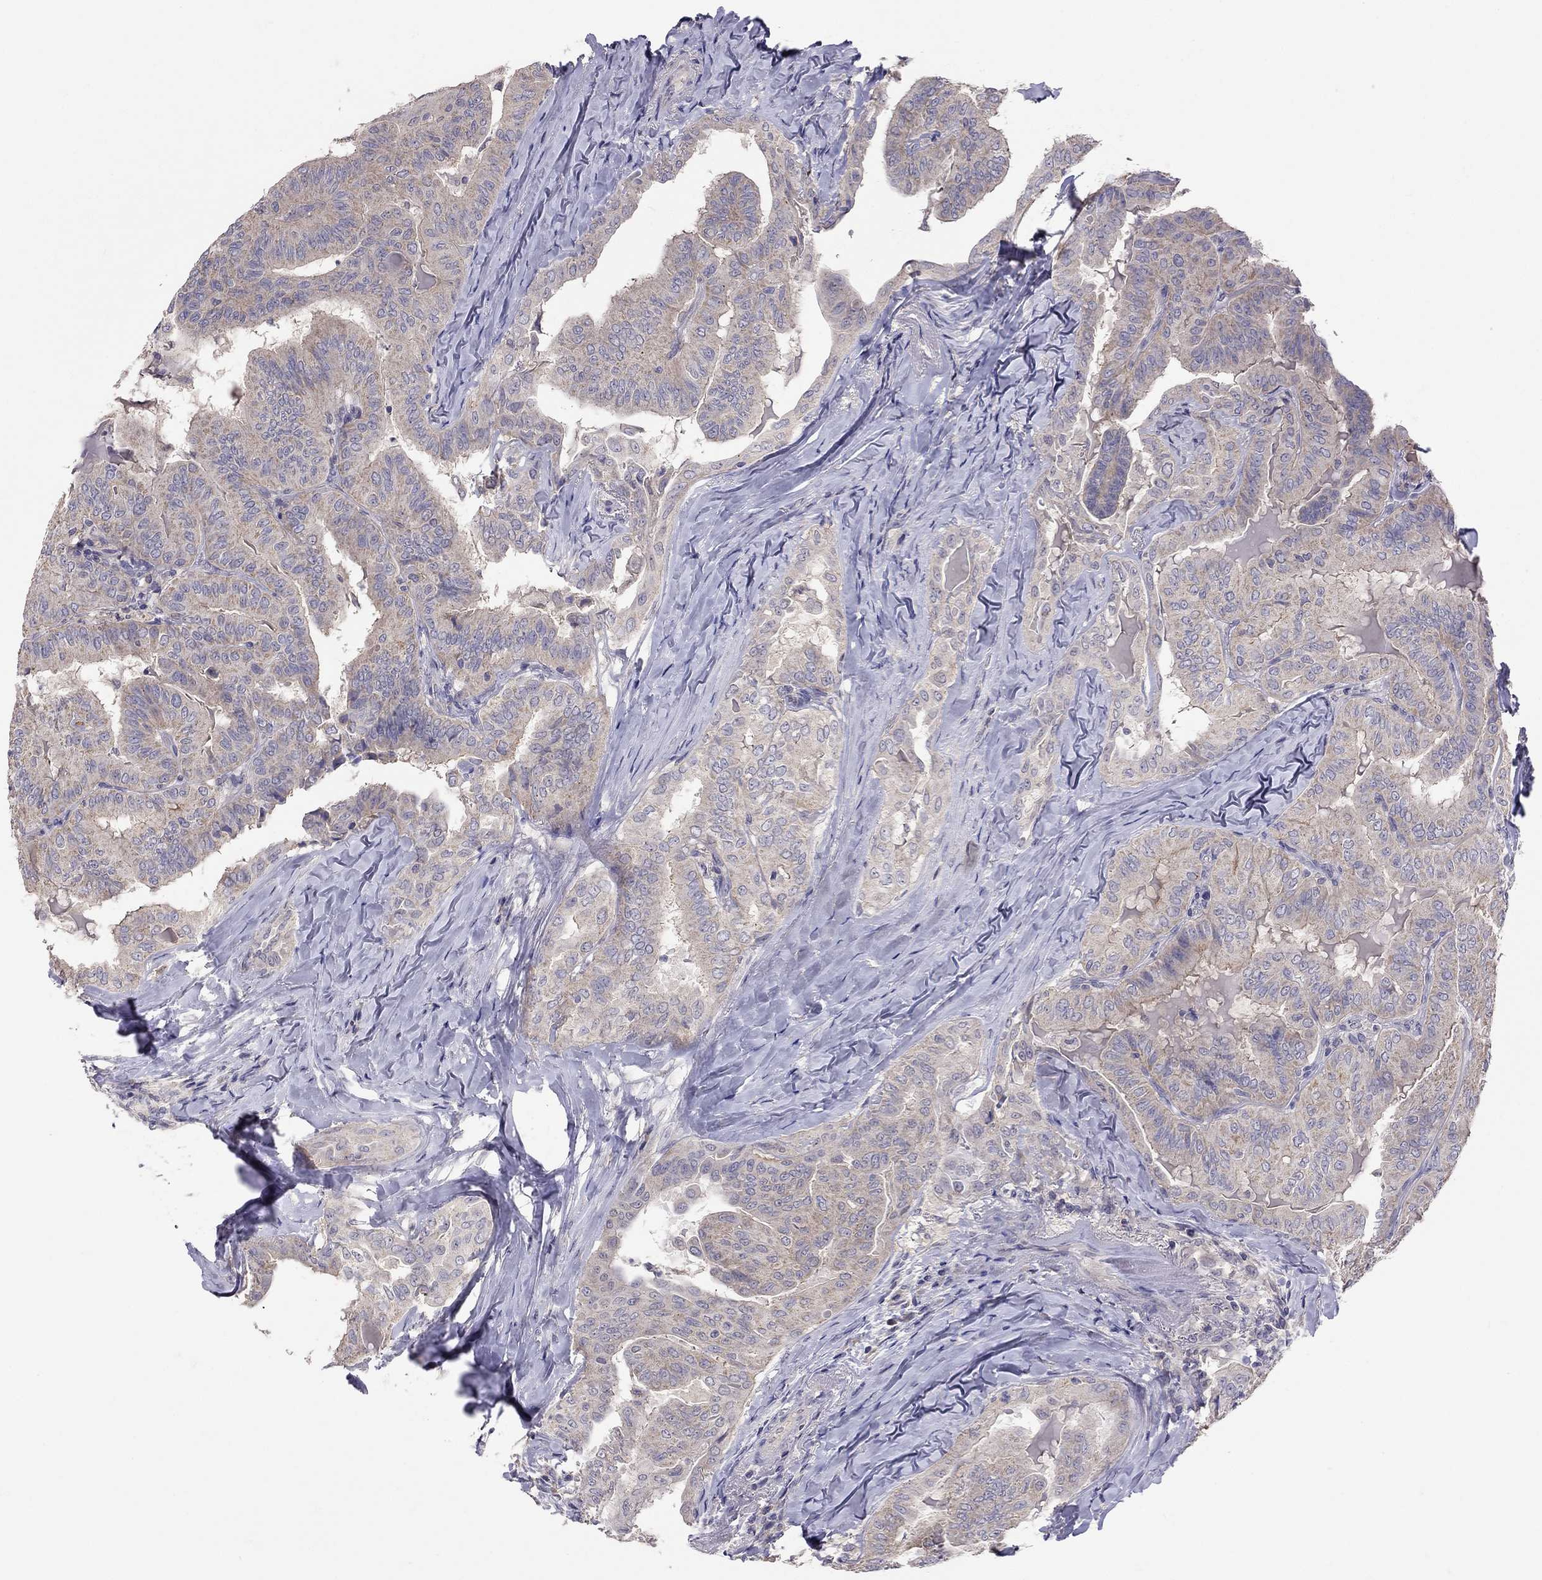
{"staining": {"intensity": "weak", "quantity": ">75%", "location": "cytoplasmic/membranous"}, "tissue": "thyroid cancer", "cell_type": "Tumor cells", "image_type": "cancer", "snomed": [{"axis": "morphology", "description": "Papillary adenocarcinoma, NOS"}, {"axis": "topography", "description": "Thyroid gland"}], "caption": "Weak cytoplasmic/membranous expression for a protein is appreciated in about >75% of tumor cells of thyroid papillary adenocarcinoma using IHC.", "gene": "RTP5", "patient": {"sex": "female", "age": 68}}